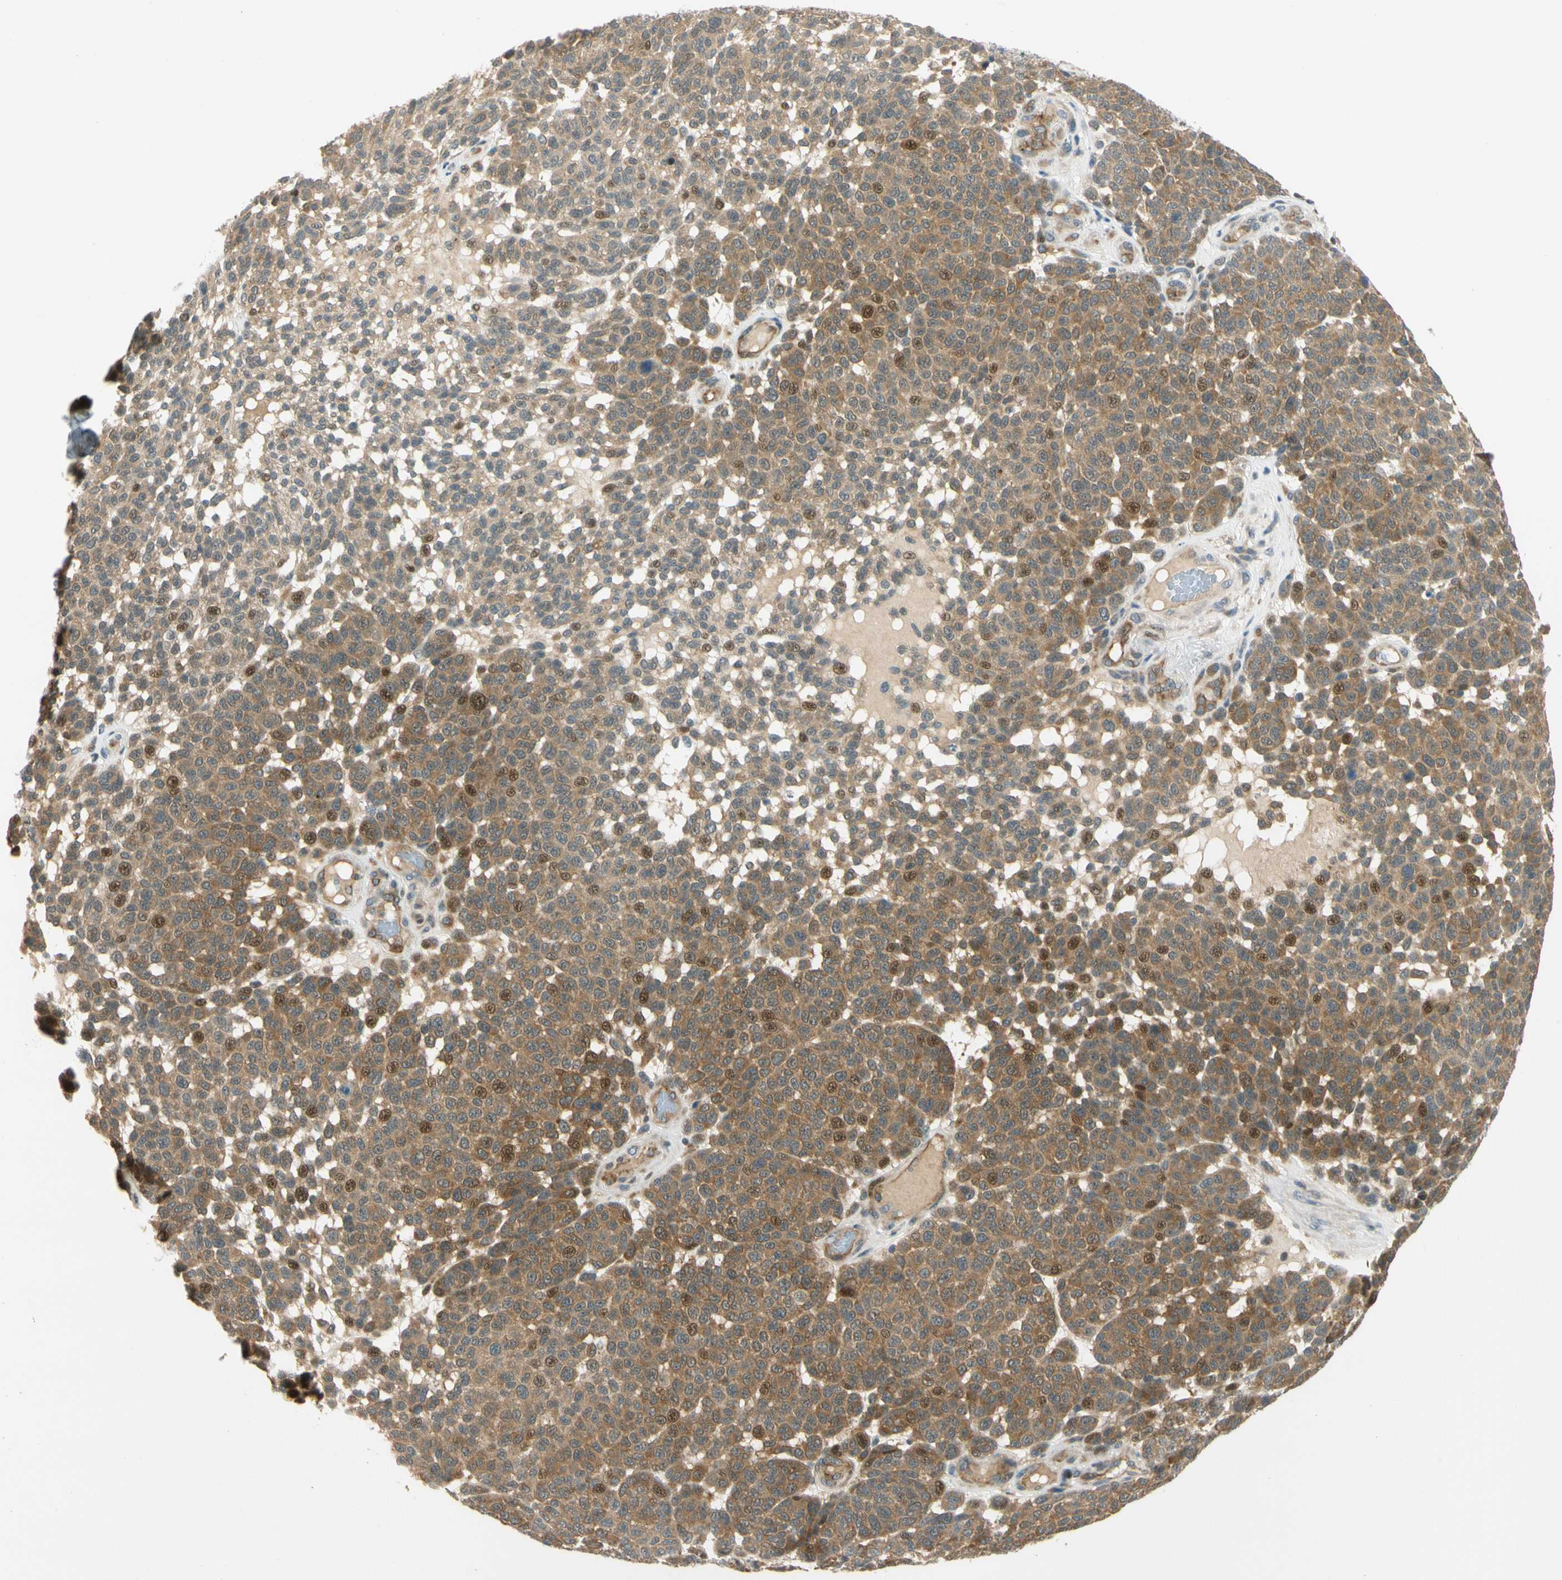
{"staining": {"intensity": "moderate", "quantity": ">75%", "location": "cytoplasmic/membranous,nuclear"}, "tissue": "melanoma", "cell_type": "Tumor cells", "image_type": "cancer", "snomed": [{"axis": "morphology", "description": "Malignant melanoma, NOS"}, {"axis": "topography", "description": "Skin"}], "caption": "Moderate cytoplasmic/membranous and nuclear positivity for a protein is seen in about >75% of tumor cells of malignant melanoma using IHC.", "gene": "GATD1", "patient": {"sex": "male", "age": 59}}